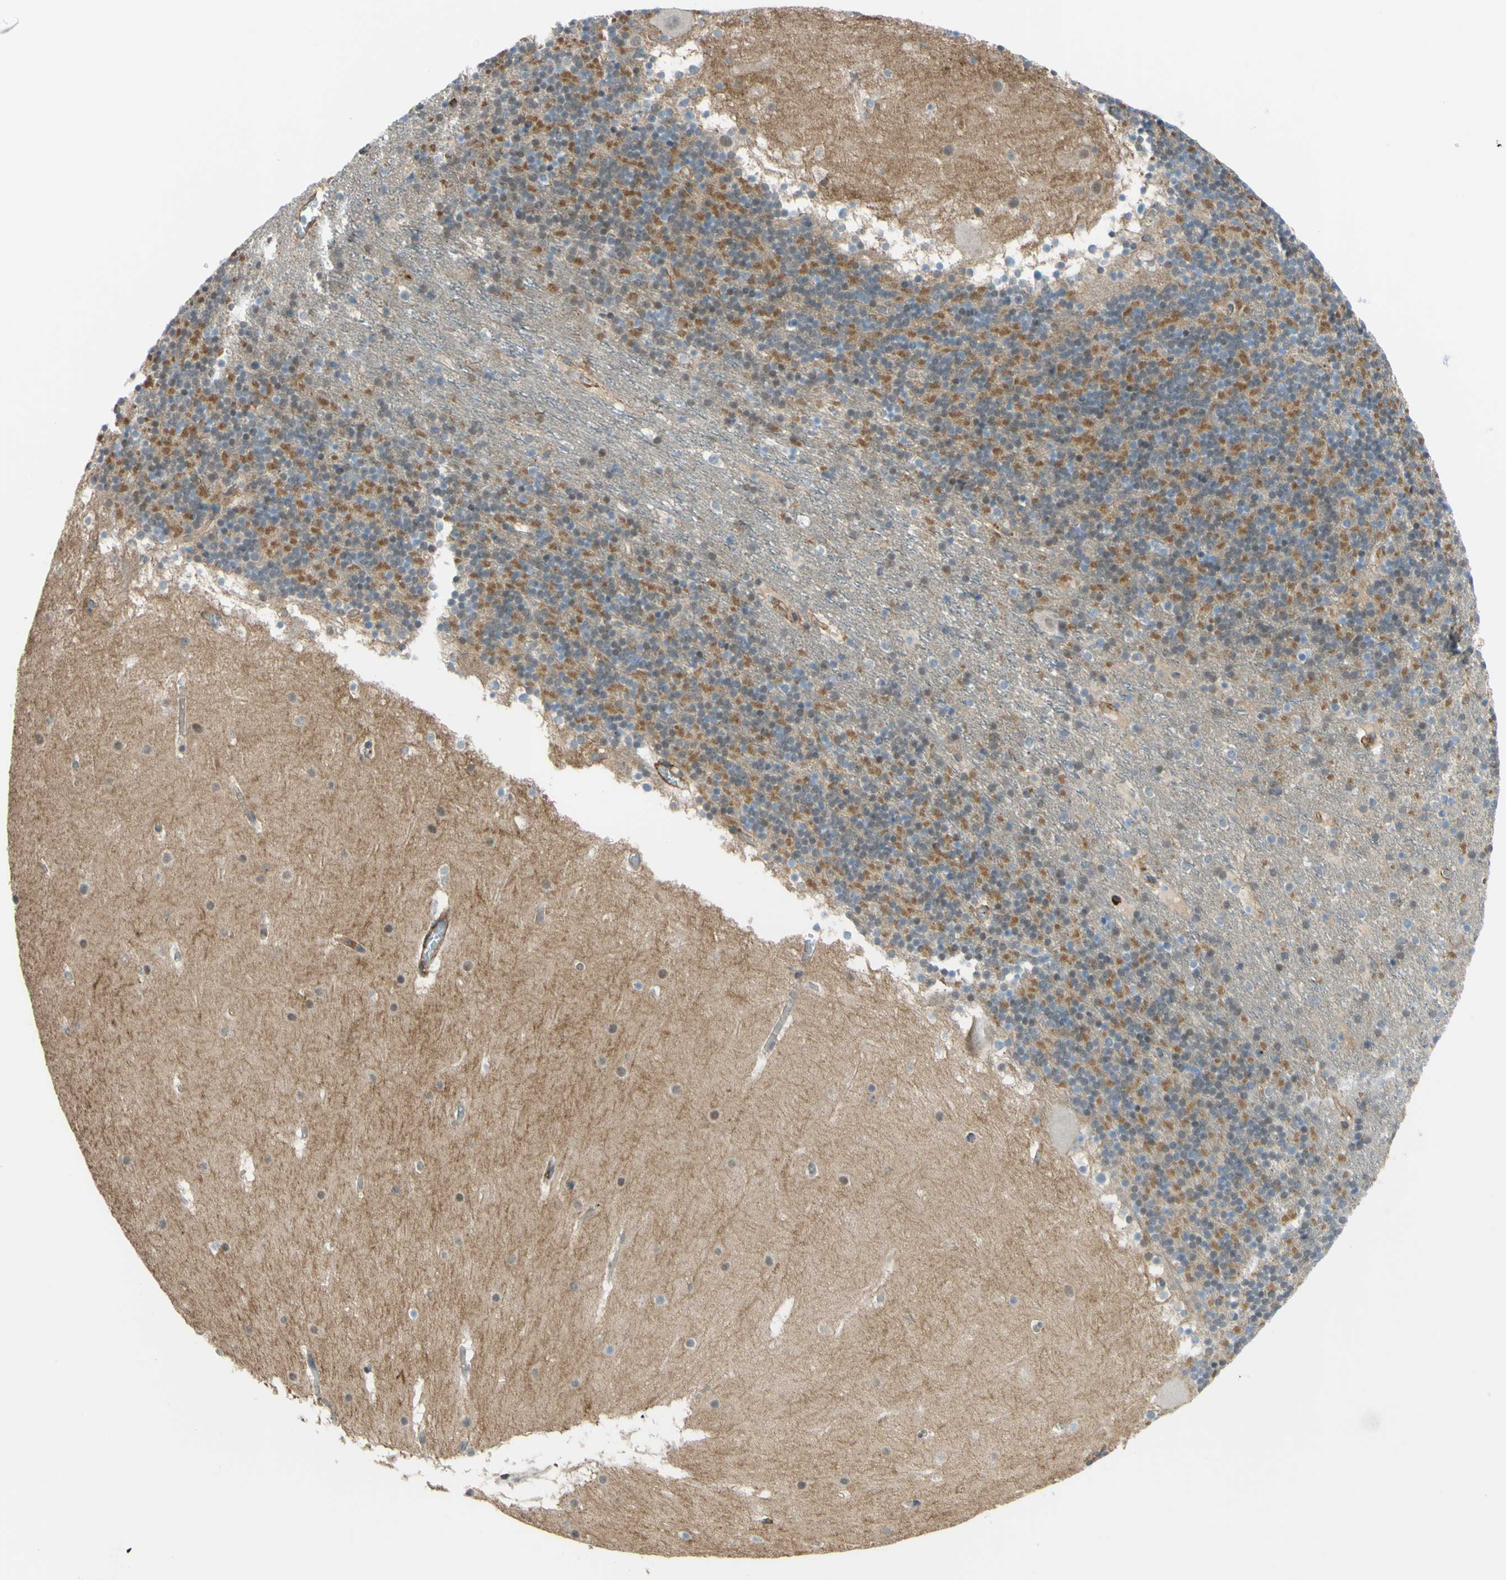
{"staining": {"intensity": "moderate", "quantity": "25%-75%", "location": "cytoplasmic/membranous"}, "tissue": "cerebellum", "cell_type": "Cells in granular layer", "image_type": "normal", "snomed": [{"axis": "morphology", "description": "Normal tissue, NOS"}, {"axis": "topography", "description": "Cerebellum"}], "caption": "Immunohistochemical staining of unremarkable cerebellum reveals 25%-75% levels of moderate cytoplasmic/membranous protein positivity in about 25%-75% of cells in granular layer.", "gene": "ADD3", "patient": {"sex": "male", "age": 45}}